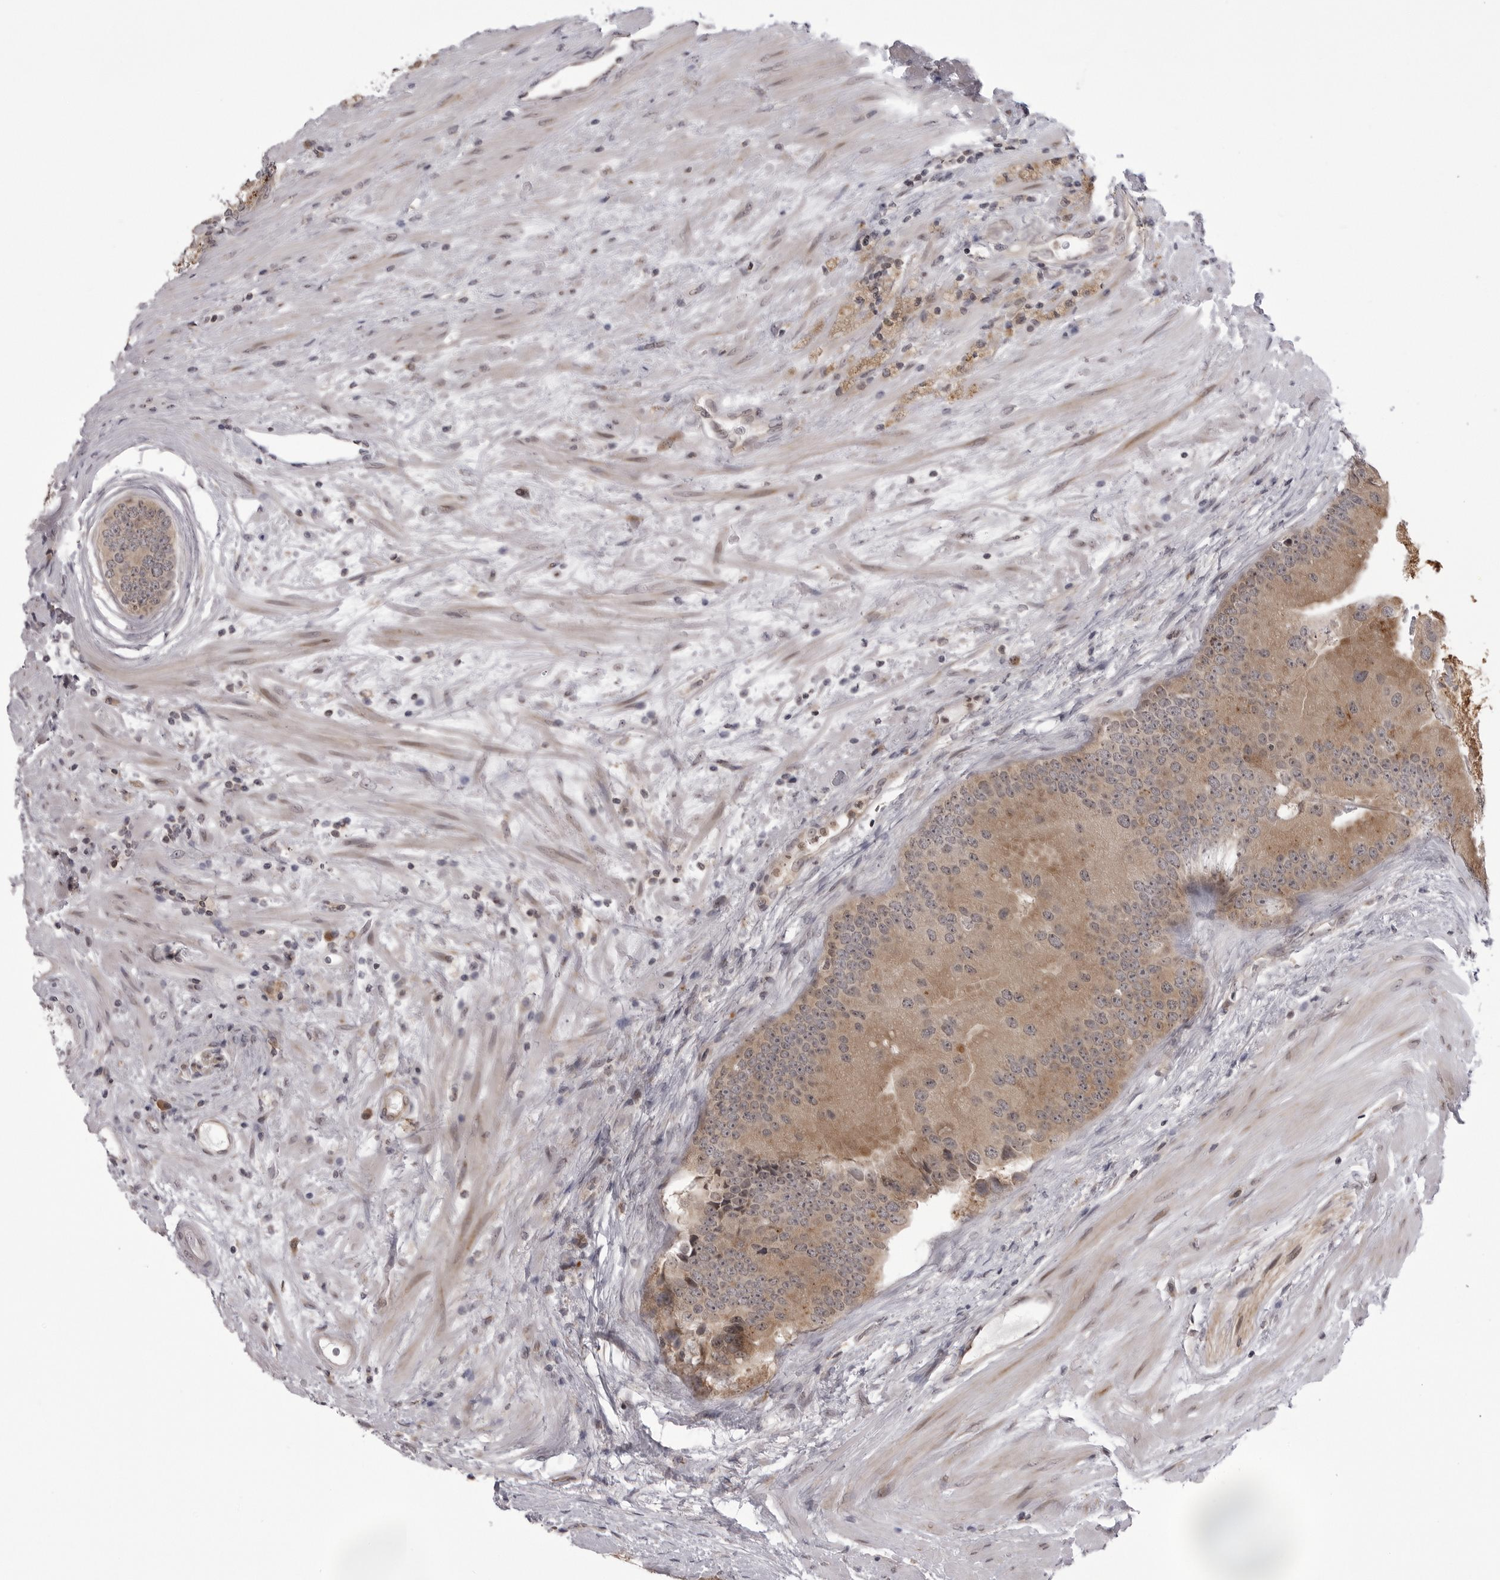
{"staining": {"intensity": "weak", "quantity": "25%-75%", "location": "cytoplasmic/membranous"}, "tissue": "prostate cancer", "cell_type": "Tumor cells", "image_type": "cancer", "snomed": [{"axis": "morphology", "description": "Adenocarcinoma, High grade"}, {"axis": "topography", "description": "Prostate"}], "caption": "A brown stain labels weak cytoplasmic/membranous expression of a protein in prostate high-grade adenocarcinoma tumor cells. The staining was performed using DAB (3,3'-diaminobenzidine), with brown indicating positive protein expression. Nuclei are stained blue with hematoxylin.", "gene": "PTK2B", "patient": {"sex": "male", "age": 70}}